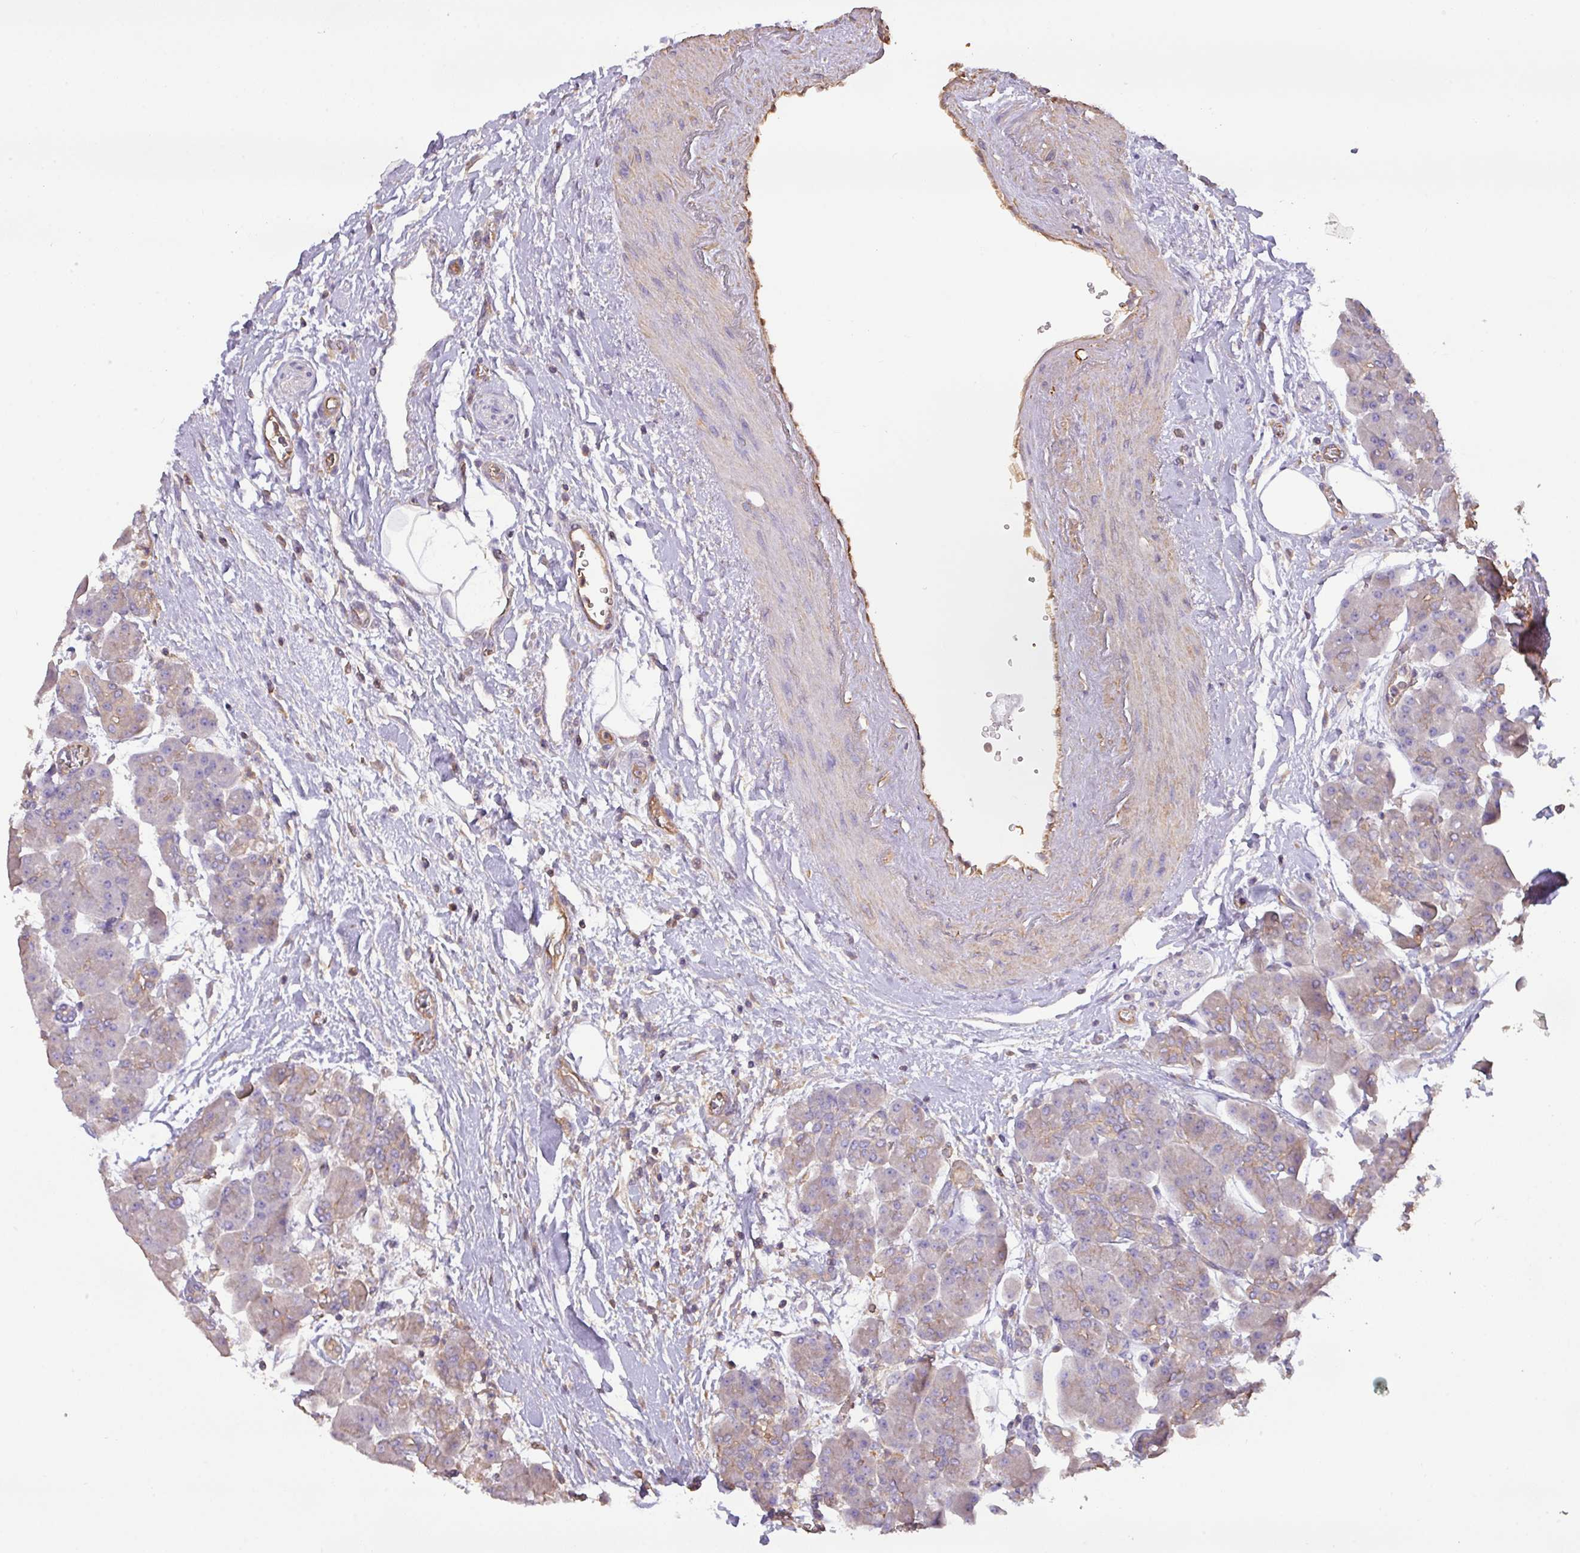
{"staining": {"intensity": "weak", "quantity": "<25%", "location": "cytoplasmic/membranous"}, "tissue": "pancreas", "cell_type": "Exocrine glandular cells", "image_type": "normal", "snomed": [{"axis": "morphology", "description": "Normal tissue, NOS"}, {"axis": "topography", "description": "Pancreas"}], "caption": "IHC image of benign pancreas stained for a protein (brown), which demonstrates no staining in exocrine glandular cells. (Brightfield microscopy of DAB IHC at high magnification).", "gene": "CALML4", "patient": {"sex": "male", "age": 66}}